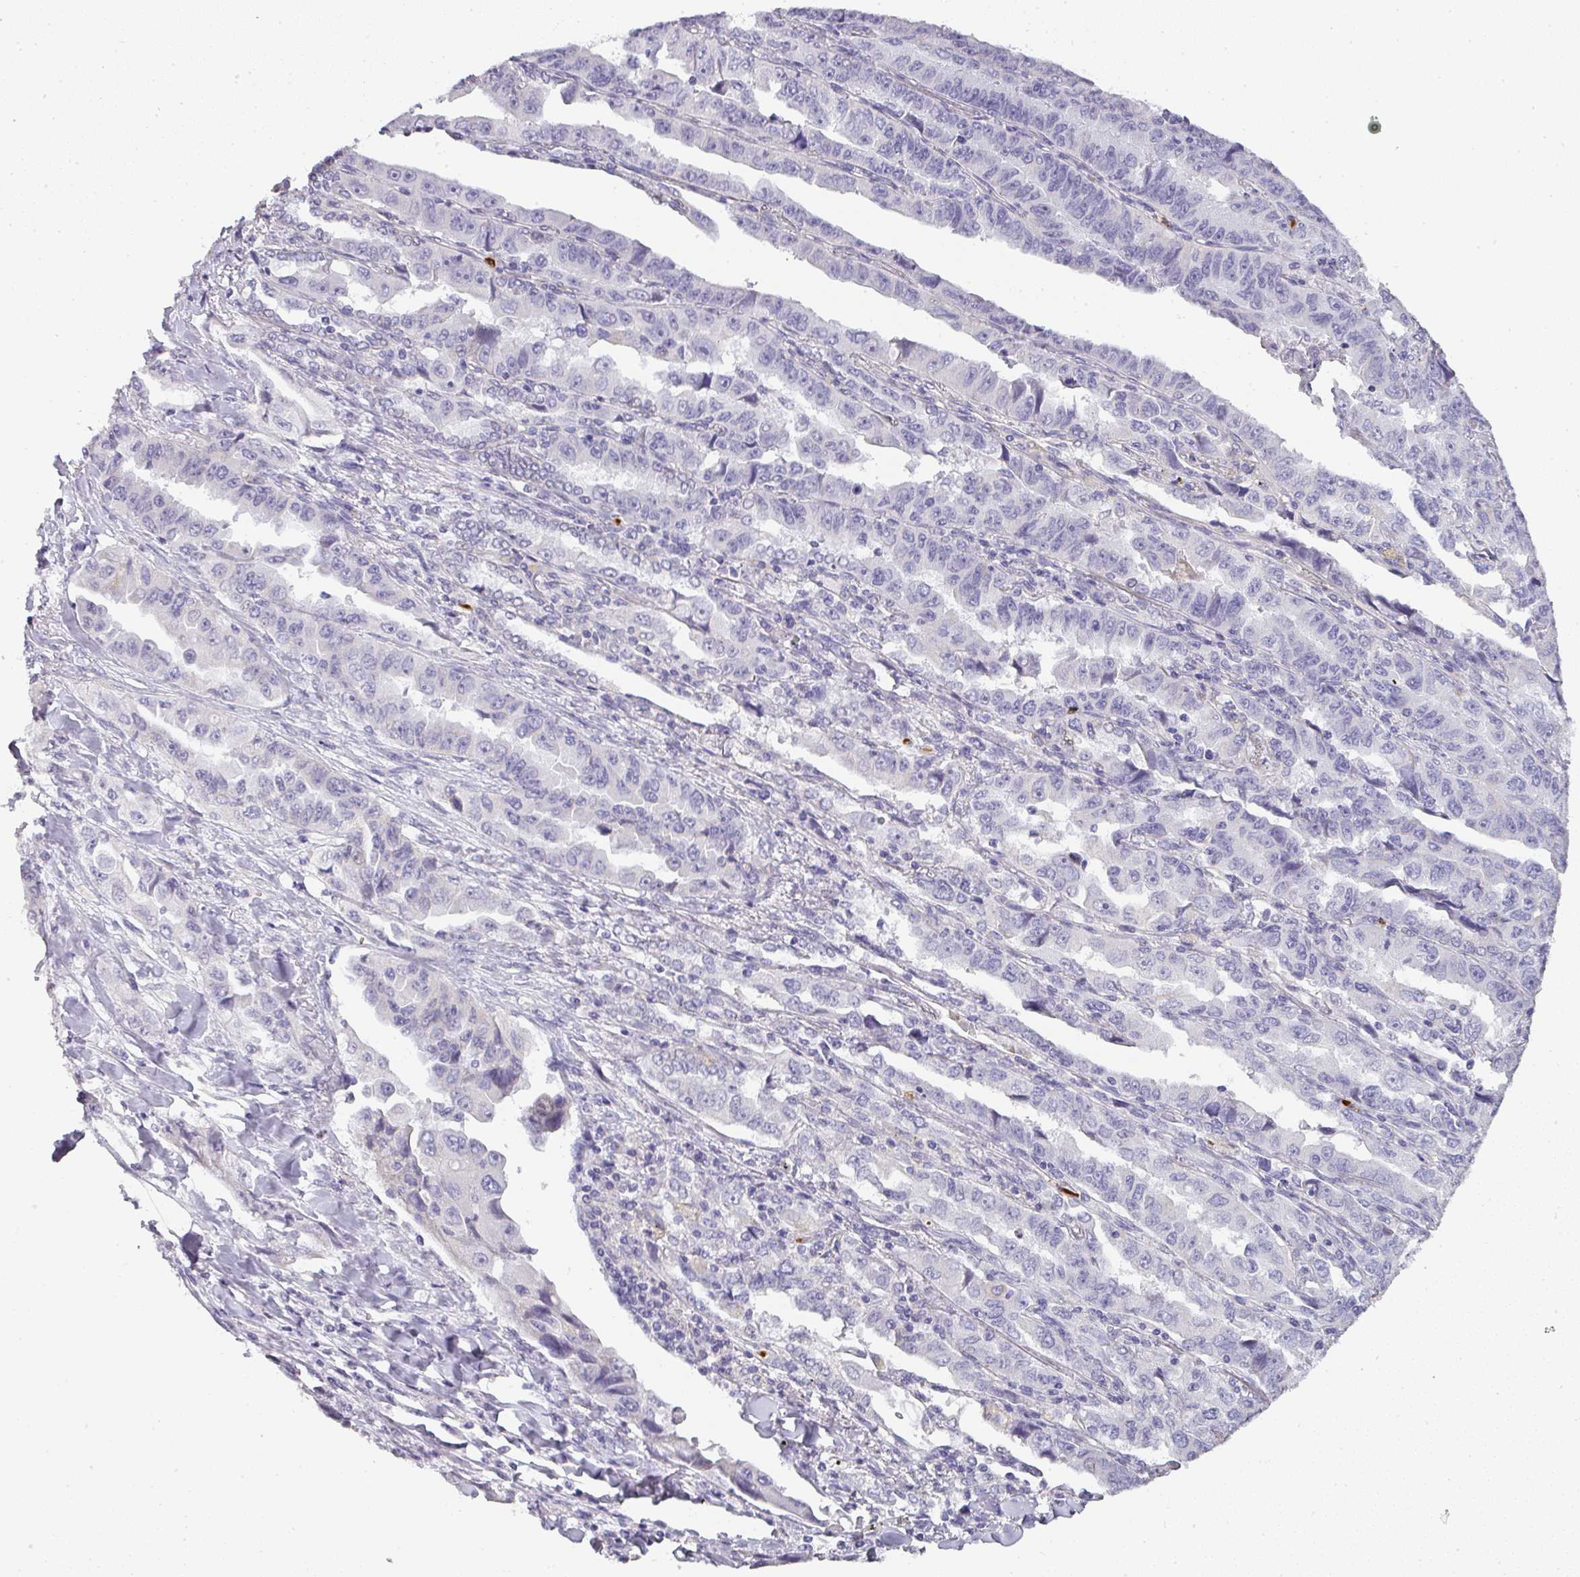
{"staining": {"intensity": "negative", "quantity": "none", "location": "none"}, "tissue": "lung cancer", "cell_type": "Tumor cells", "image_type": "cancer", "snomed": [{"axis": "morphology", "description": "Adenocarcinoma, NOS"}, {"axis": "topography", "description": "Lung"}], "caption": "IHC of human lung cancer (adenocarcinoma) exhibits no positivity in tumor cells. (DAB IHC visualized using brightfield microscopy, high magnification).", "gene": "CAMP", "patient": {"sex": "female", "age": 51}}